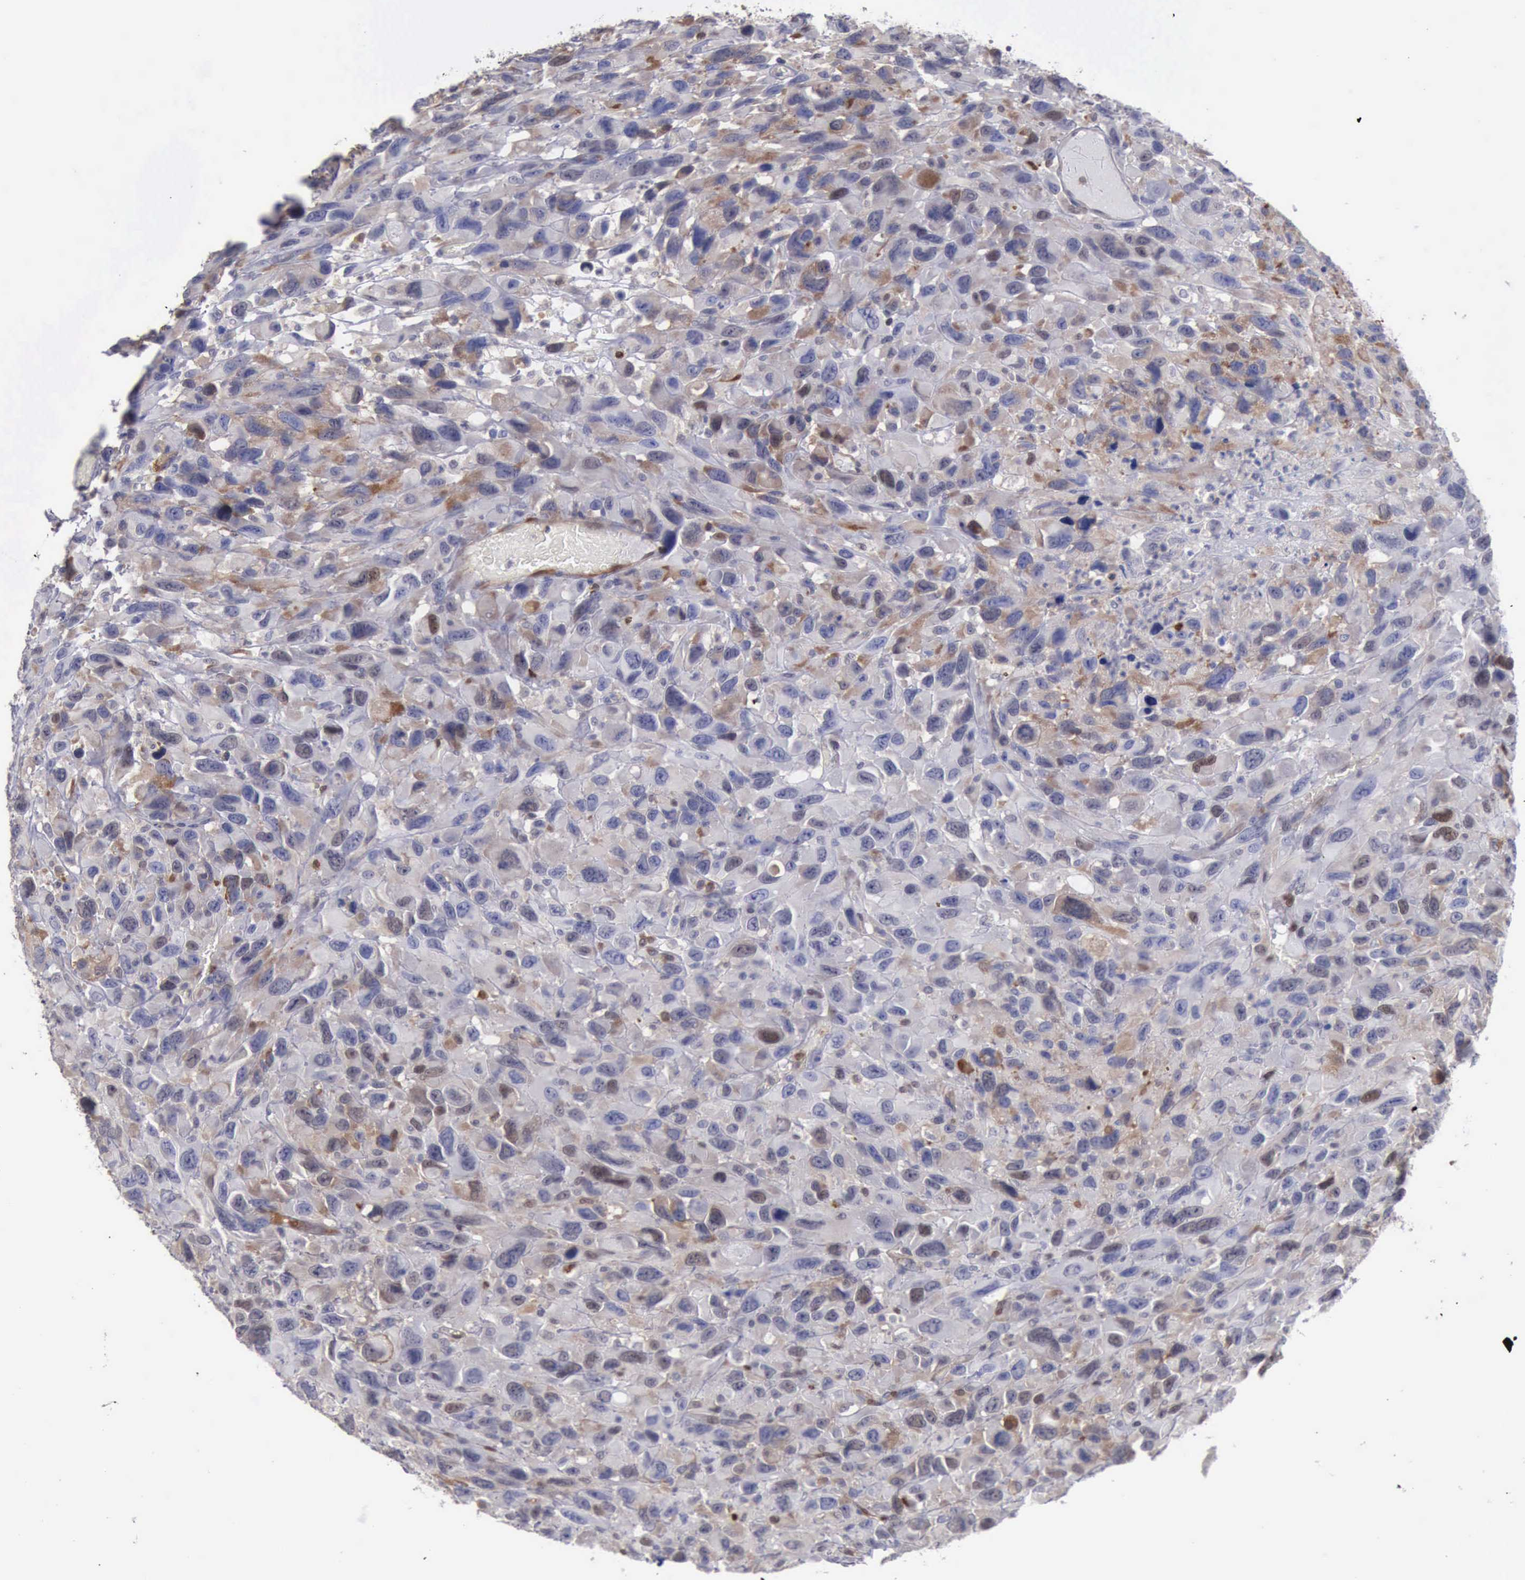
{"staining": {"intensity": "weak", "quantity": "25%-75%", "location": "cytoplasmic/membranous"}, "tissue": "renal cancer", "cell_type": "Tumor cells", "image_type": "cancer", "snomed": [{"axis": "morphology", "description": "Adenocarcinoma, NOS"}, {"axis": "topography", "description": "Kidney"}], "caption": "A histopathology image of human renal cancer stained for a protein reveals weak cytoplasmic/membranous brown staining in tumor cells.", "gene": "PDCD4", "patient": {"sex": "male", "age": 79}}